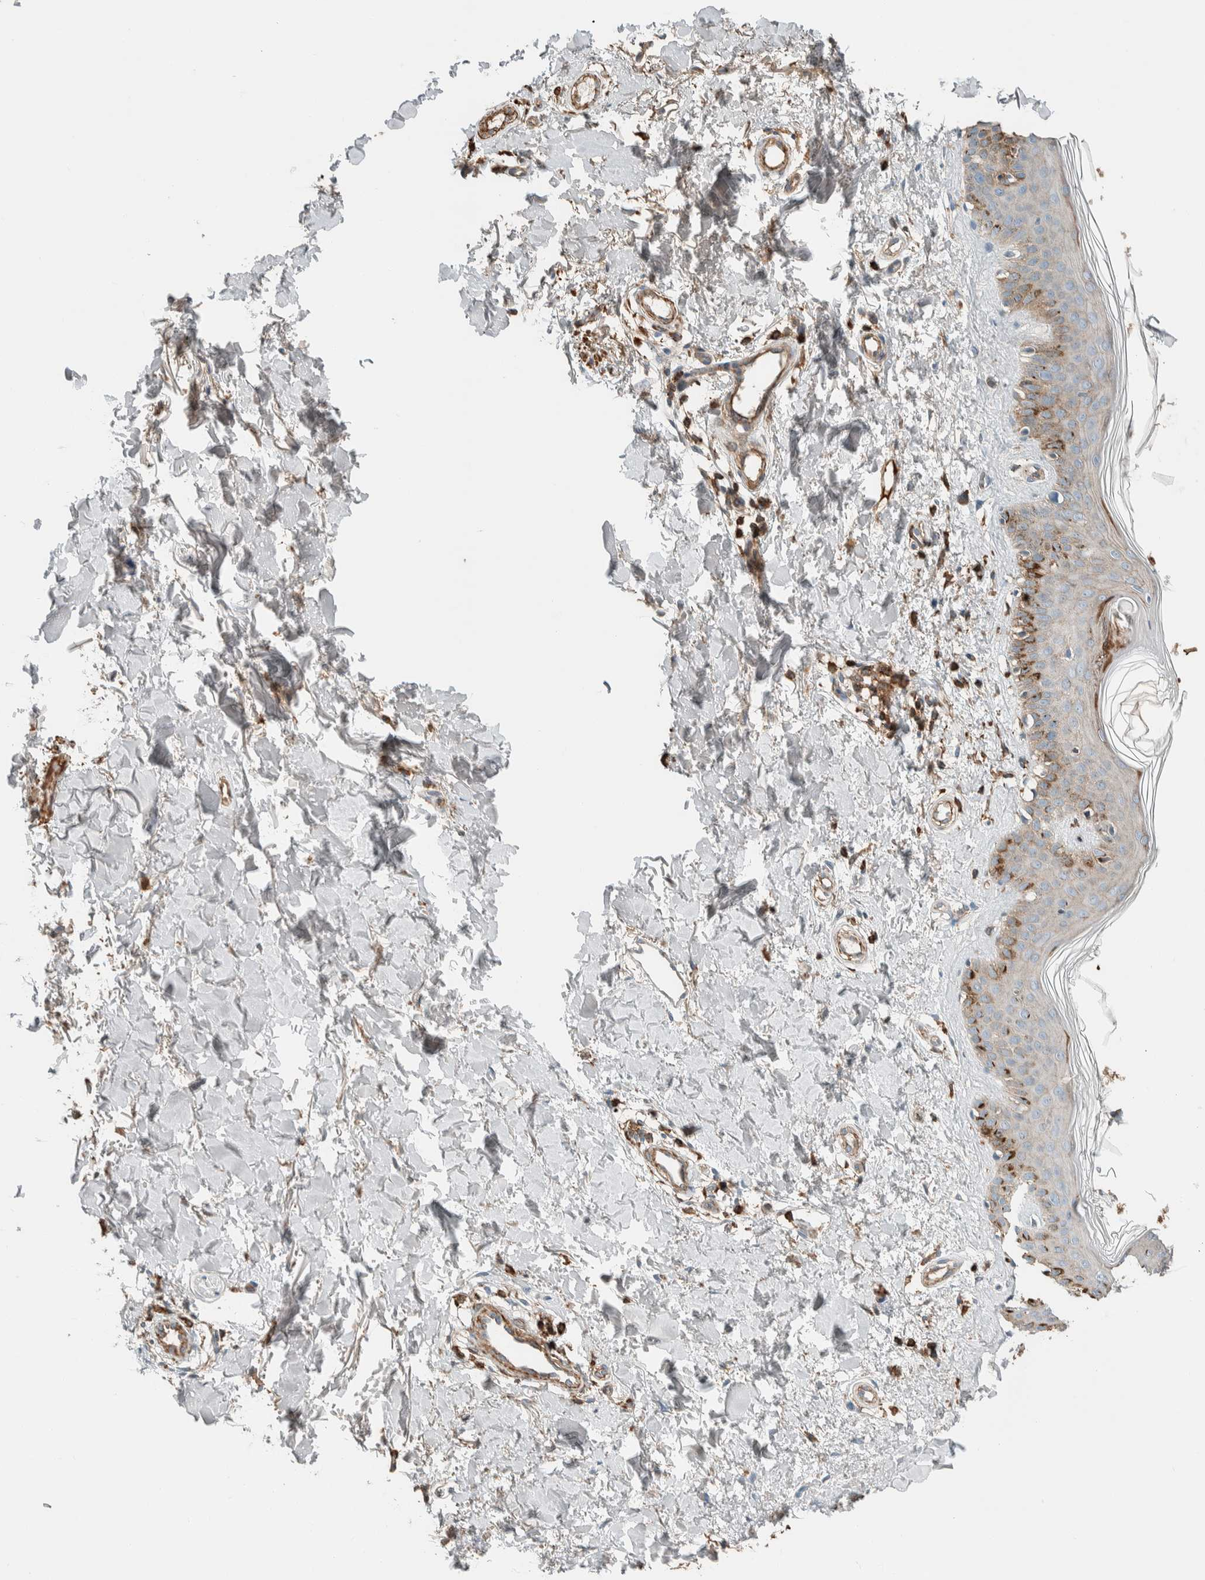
{"staining": {"intensity": "moderate", "quantity": "25%-75%", "location": "cytoplasmic/membranous"}, "tissue": "skin", "cell_type": "Fibroblasts", "image_type": "normal", "snomed": [{"axis": "morphology", "description": "Normal tissue, NOS"}, {"axis": "topography", "description": "Skin"}], "caption": "Immunohistochemical staining of unremarkable skin demonstrates moderate cytoplasmic/membranous protein positivity in about 25%-75% of fibroblasts.", "gene": "CTBP2", "patient": {"sex": "male", "age": 67}}